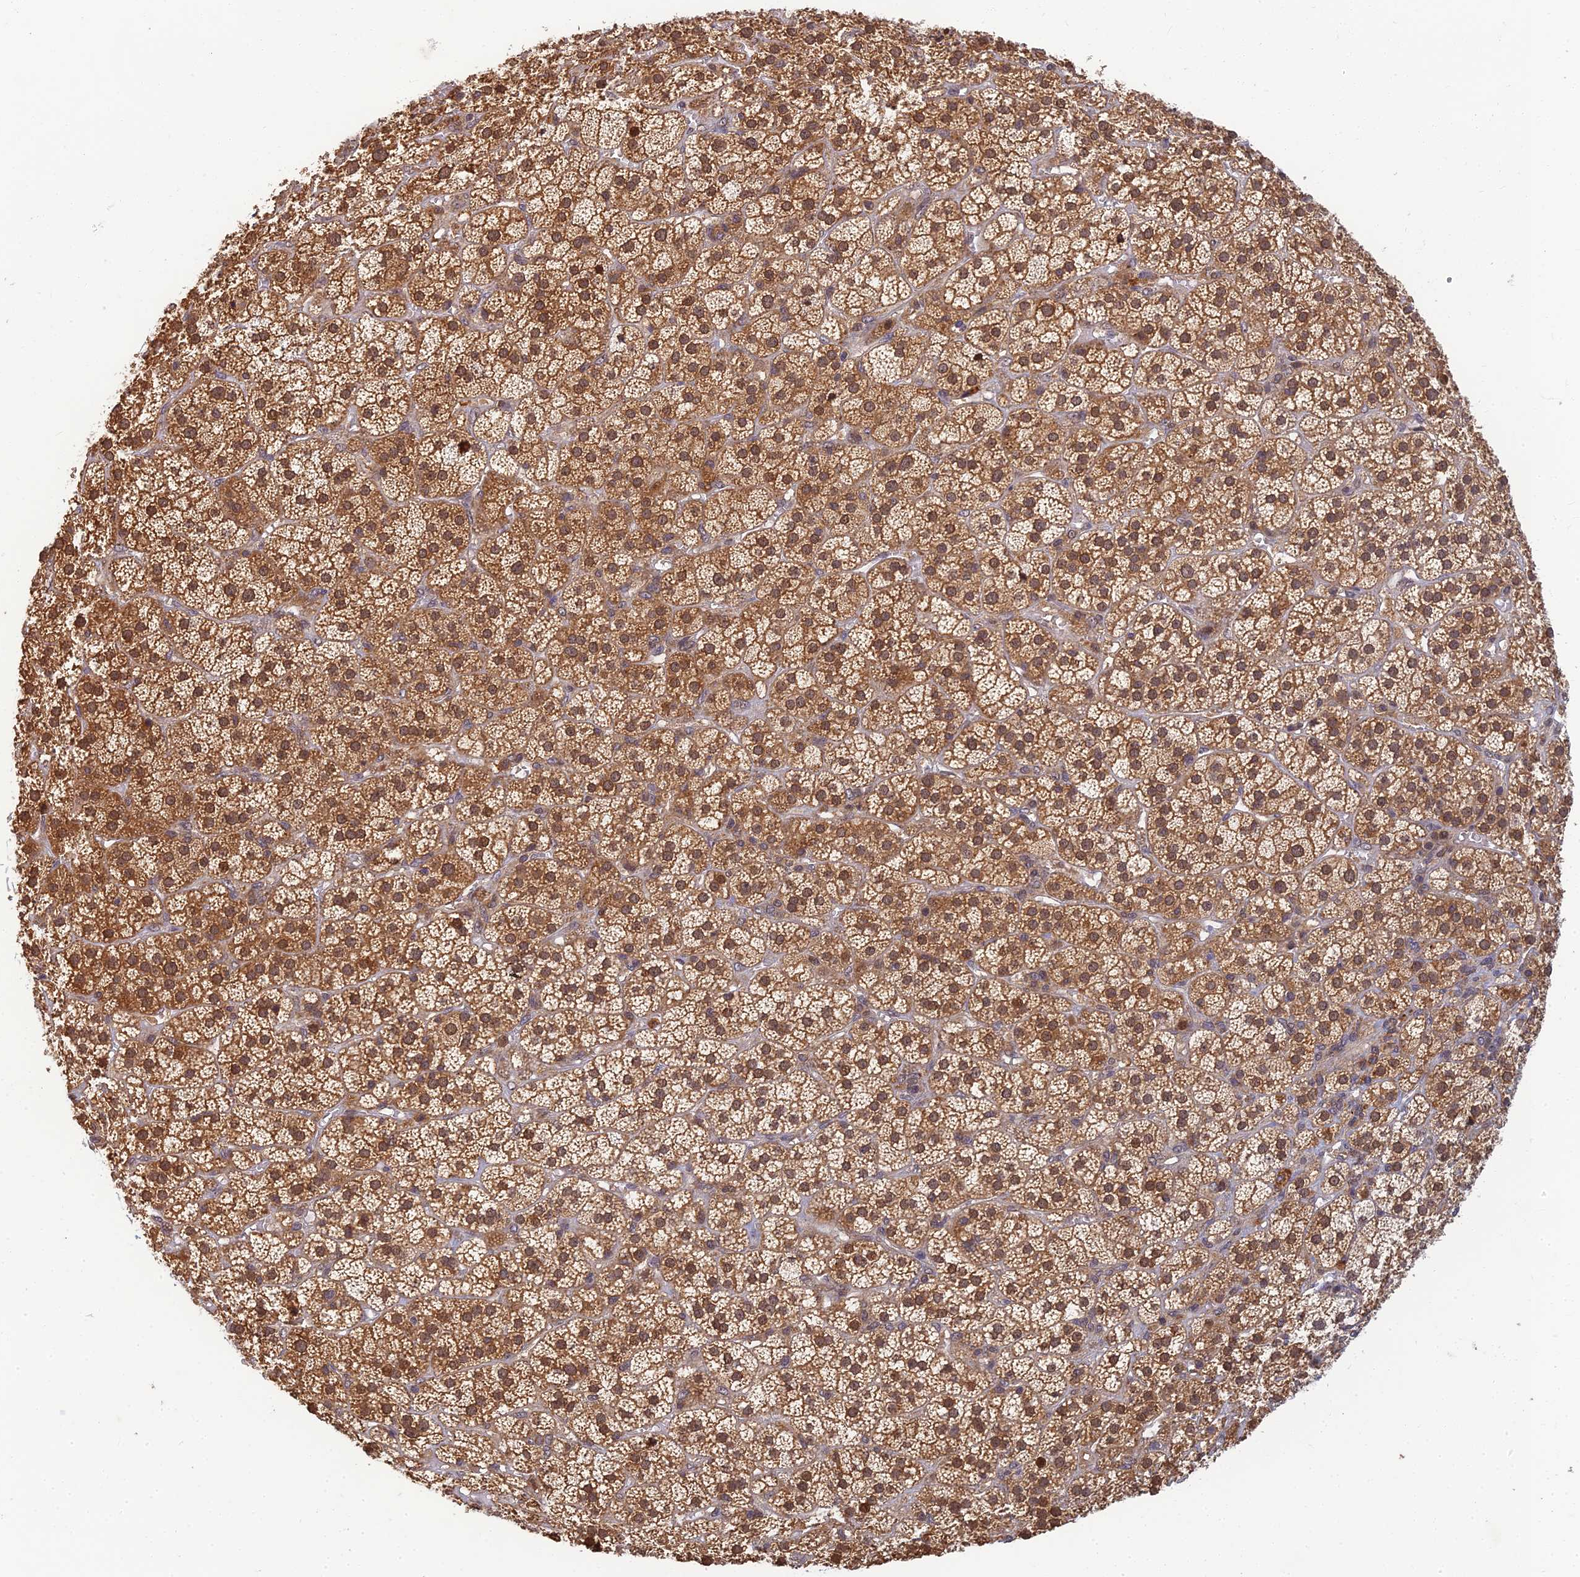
{"staining": {"intensity": "moderate", "quantity": ">75%", "location": "cytoplasmic/membranous"}, "tissue": "adrenal gland", "cell_type": "Glandular cells", "image_type": "normal", "snomed": [{"axis": "morphology", "description": "Normal tissue, NOS"}, {"axis": "topography", "description": "Adrenal gland"}], "caption": "A brown stain shows moderate cytoplasmic/membranous staining of a protein in glandular cells of unremarkable human adrenal gland.", "gene": "RGL3", "patient": {"sex": "female", "age": 70}}